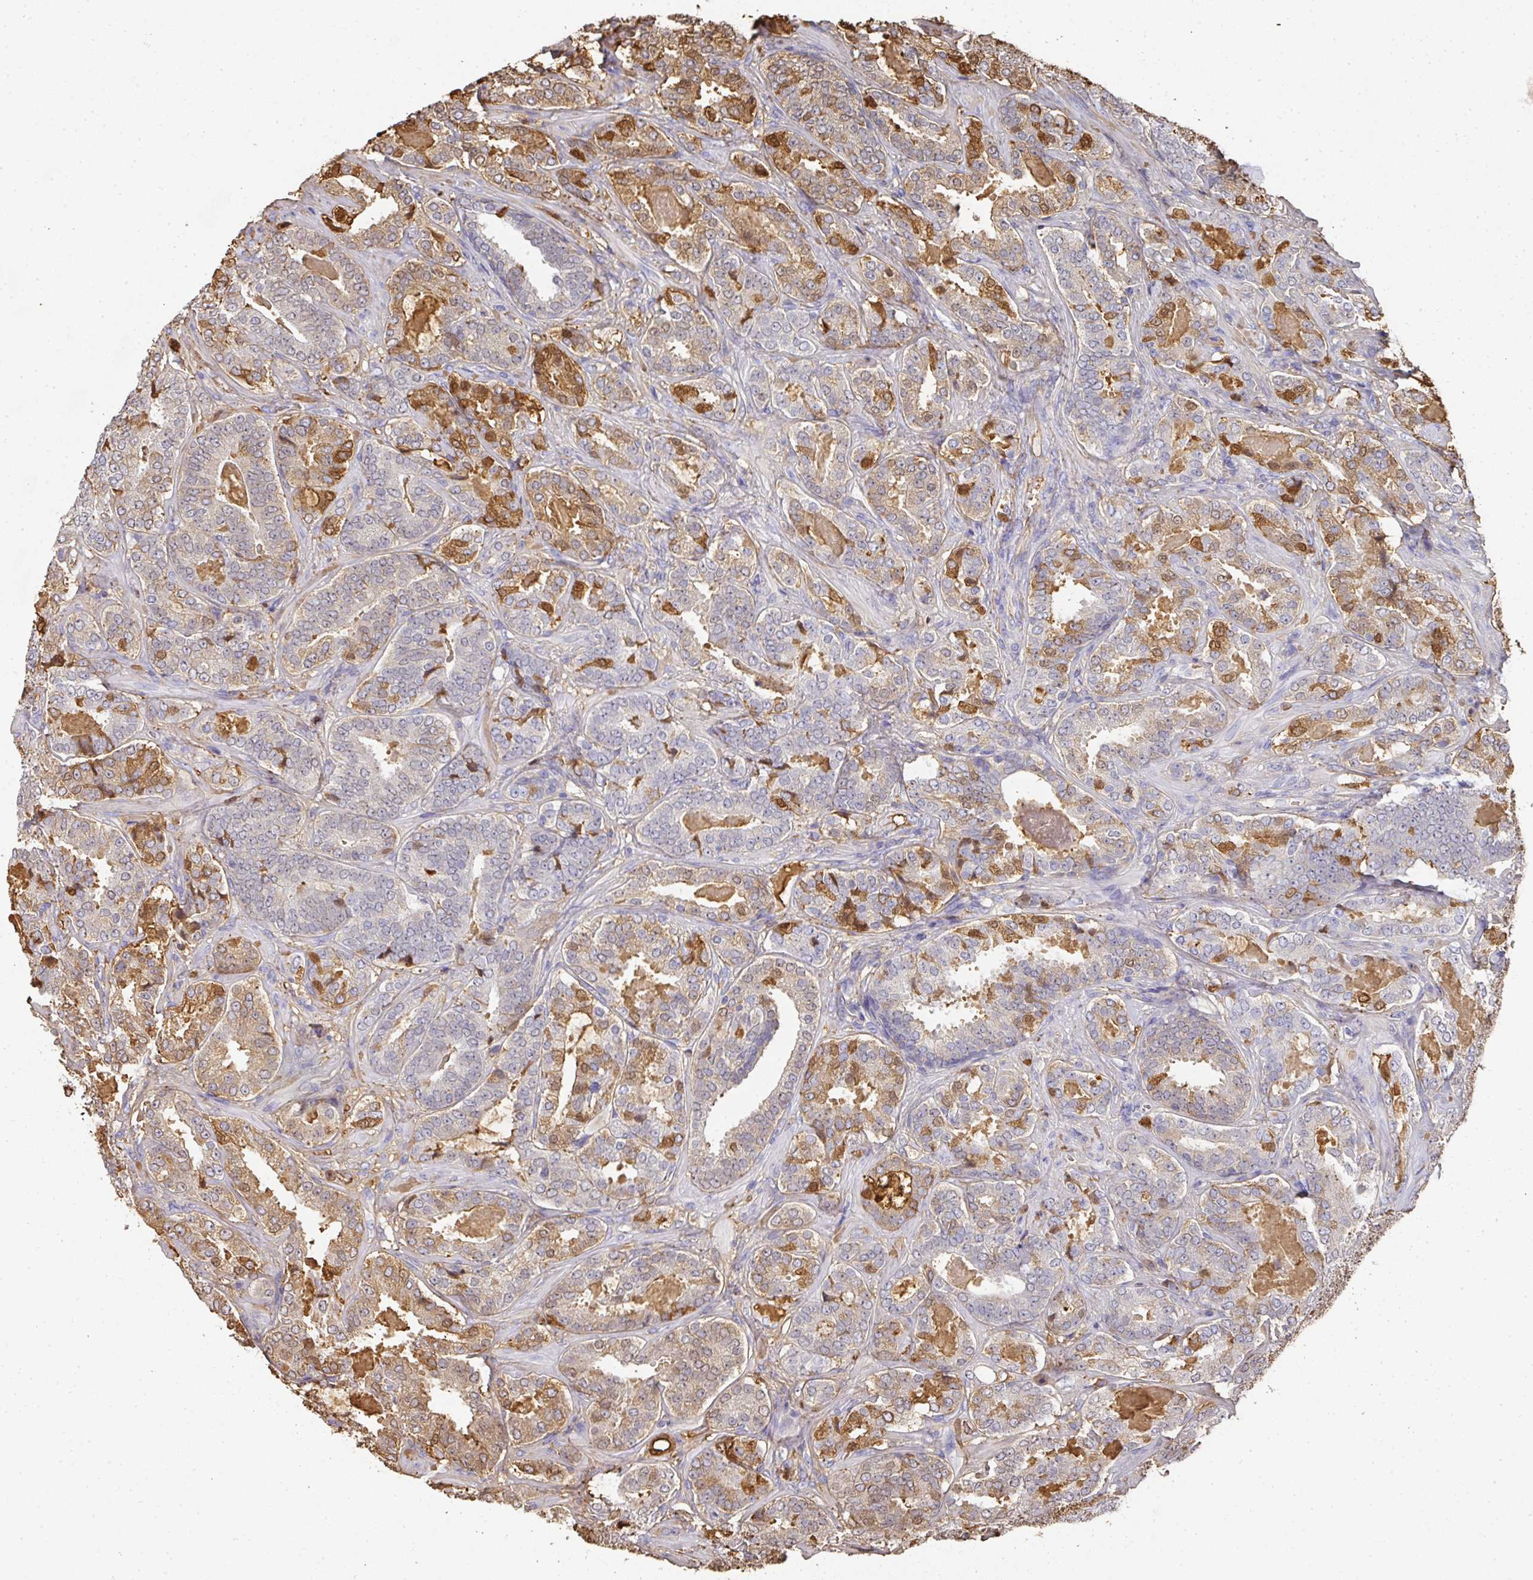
{"staining": {"intensity": "strong", "quantity": "<25%", "location": "cytoplasmic/membranous"}, "tissue": "prostate cancer", "cell_type": "Tumor cells", "image_type": "cancer", "snomed": [{"axis": "morphology", "description": "Adenocarcinoma, High grade"}, {"axis": "topography", "description": "Prostate"}], "caption": "The image exhibits immunohistochemical staining of prostate cancer. There is strong cytoplasmic/membranous staining is present in approximately <25% of tumor cells.", "gene": "ALB", "patient": {"sex": "male", "age": 65}}